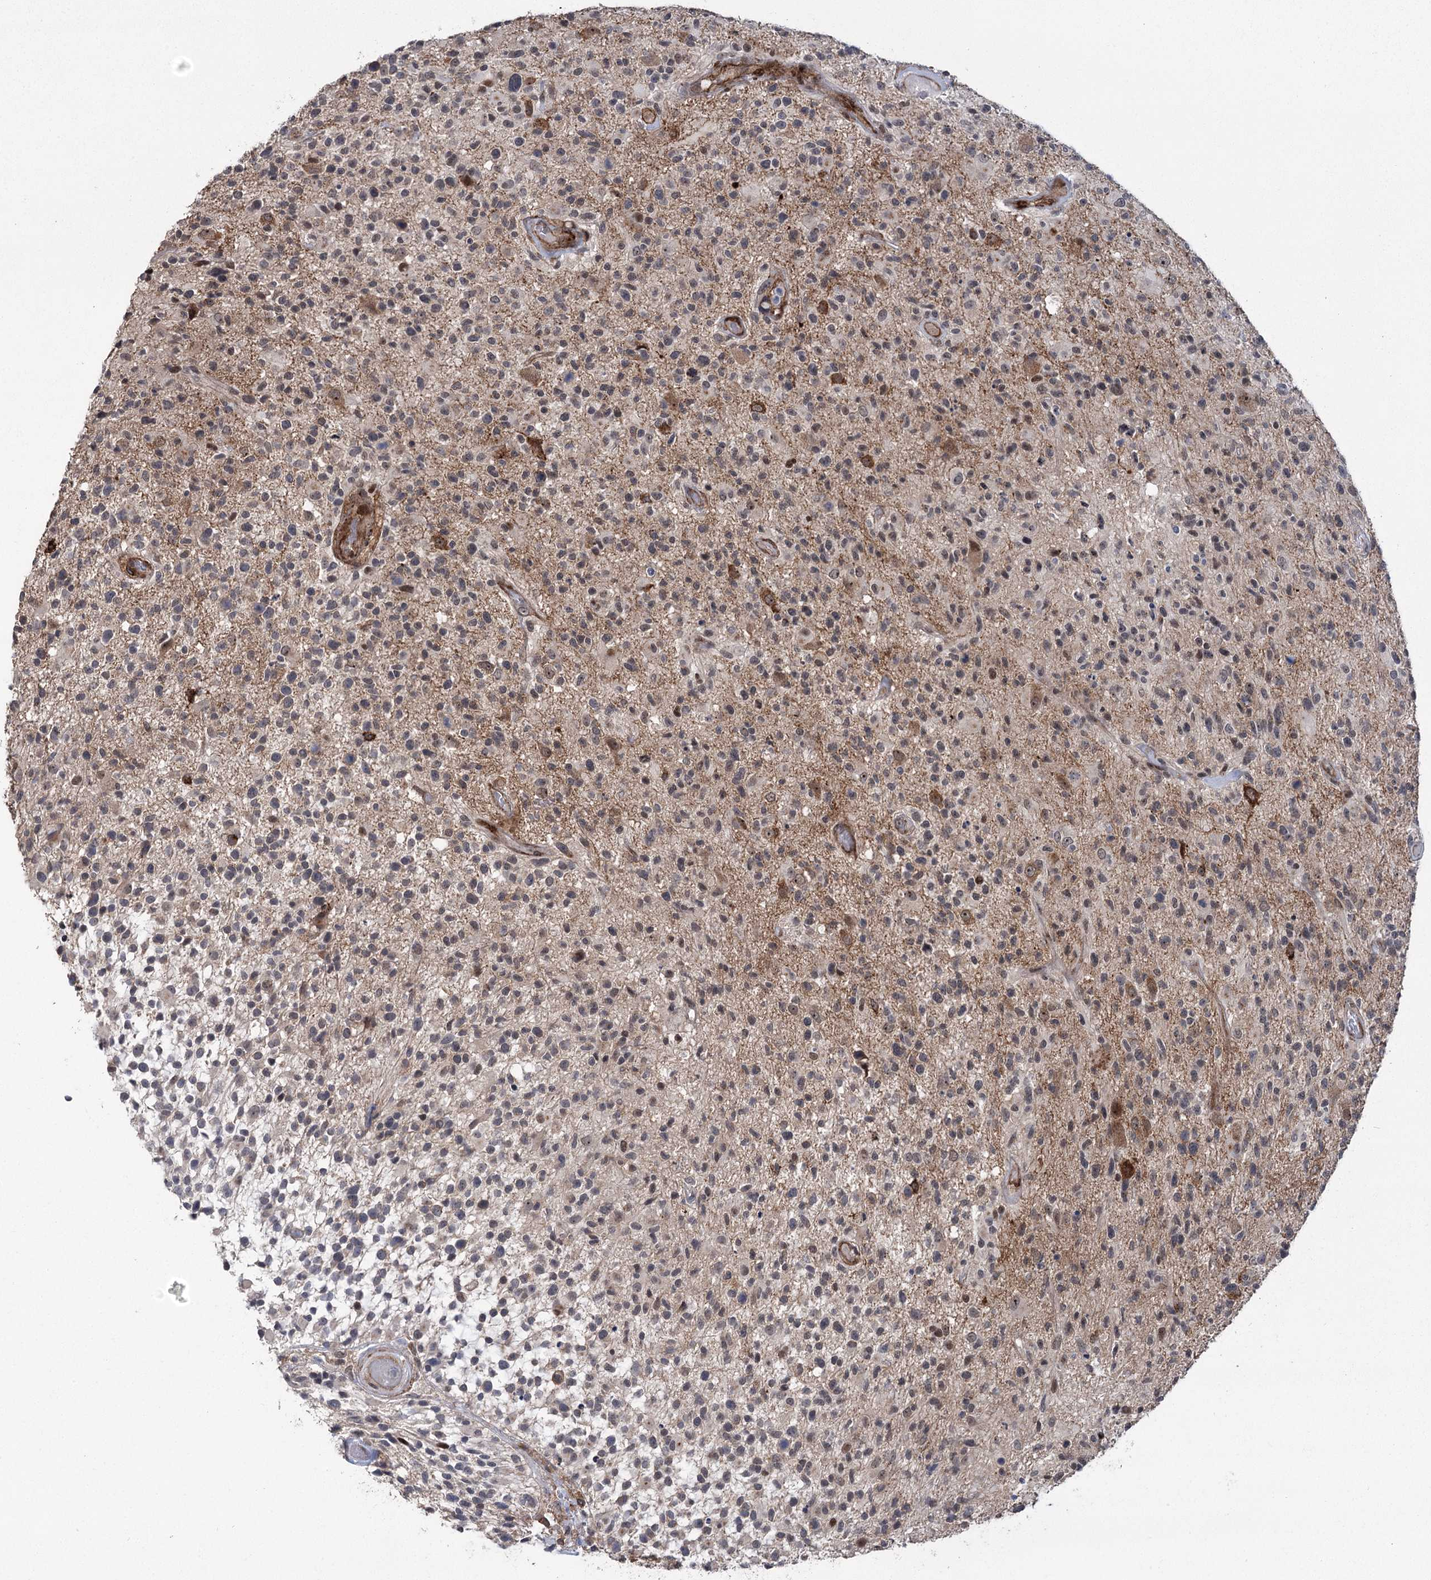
{"staining": {"intensity": "negative", "quantity": "none", "location": "none"}, "tissue": "glioma", "cell_type": "Tumor cells", "image_type": "cancer", "snomed": [{"axis": "morphology", "description": "Glioma, malignant, High grade"}, {"axis": "morphology", "description": "Glioblastoma, NOS"}, {"axis": "topography", "description": "Brain"}], "caption": "Micrograph shows no significant protein expression in tumor cells of glioblastoma. (Immunohistochemistry (ihc), brightfield microscopy, high magnification).", "gene": "PARM1", "patient": {"sex": "male", "age": 60}}